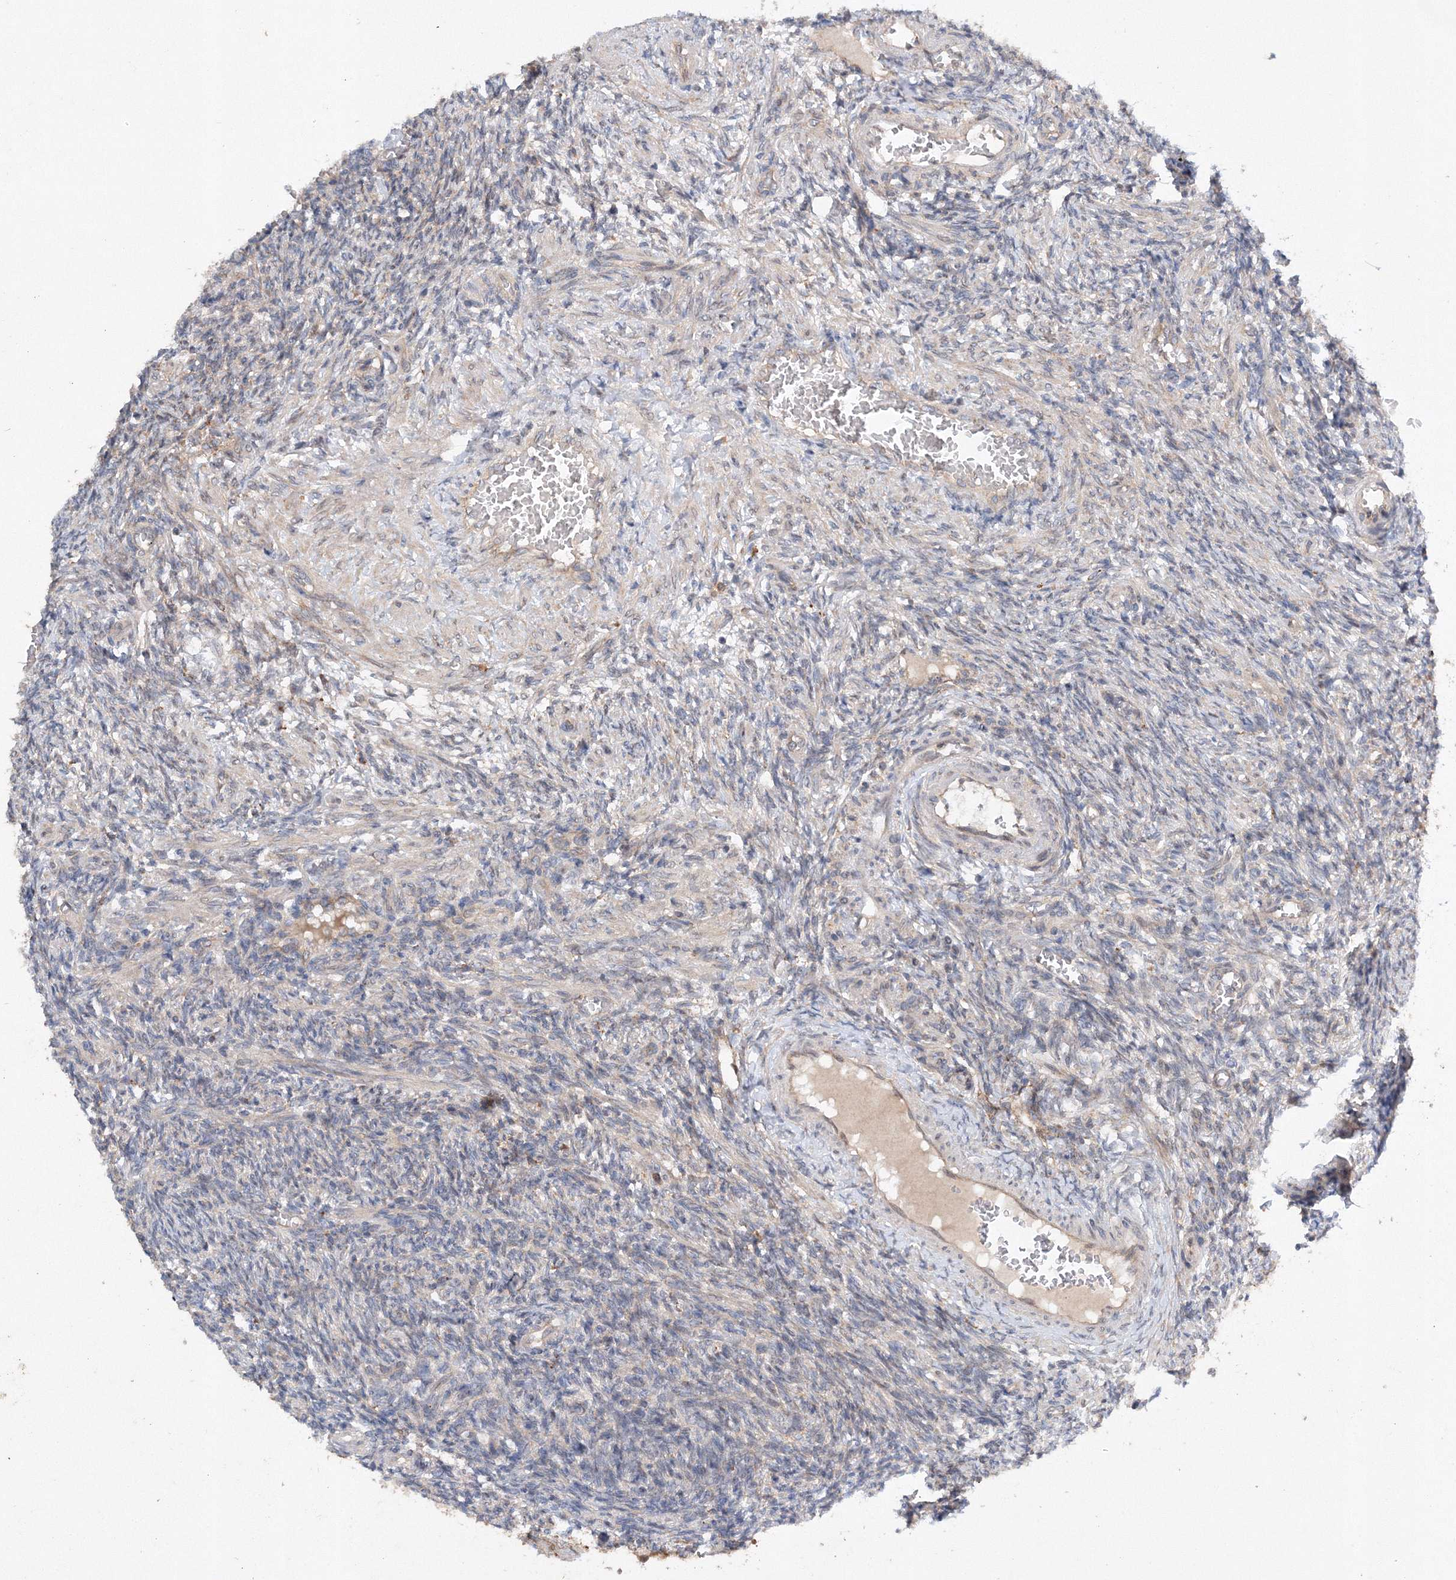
{"staining": {"intensity": "strong", "quantity": ">75%", "location": "cytoplasmic/membranous"}, "tissue": "ovary", "cell_type": "Follicle cells", "image_type": "normal", "snomed": [{"axis": "morphology", "description": "Normal tissue, NOS"}, {"axis": "topography", "description": "Ovary"}], "caption": "A high-resolution histopathology image shows immunohistochemistry (IHC) staining of benign ovary, which demonstrates strong cytoplasmic/membranous expression in approximately >75% of follicle cells.", "gene": "SLC36A1", "patient": {"sex": "female", "age": 27}}